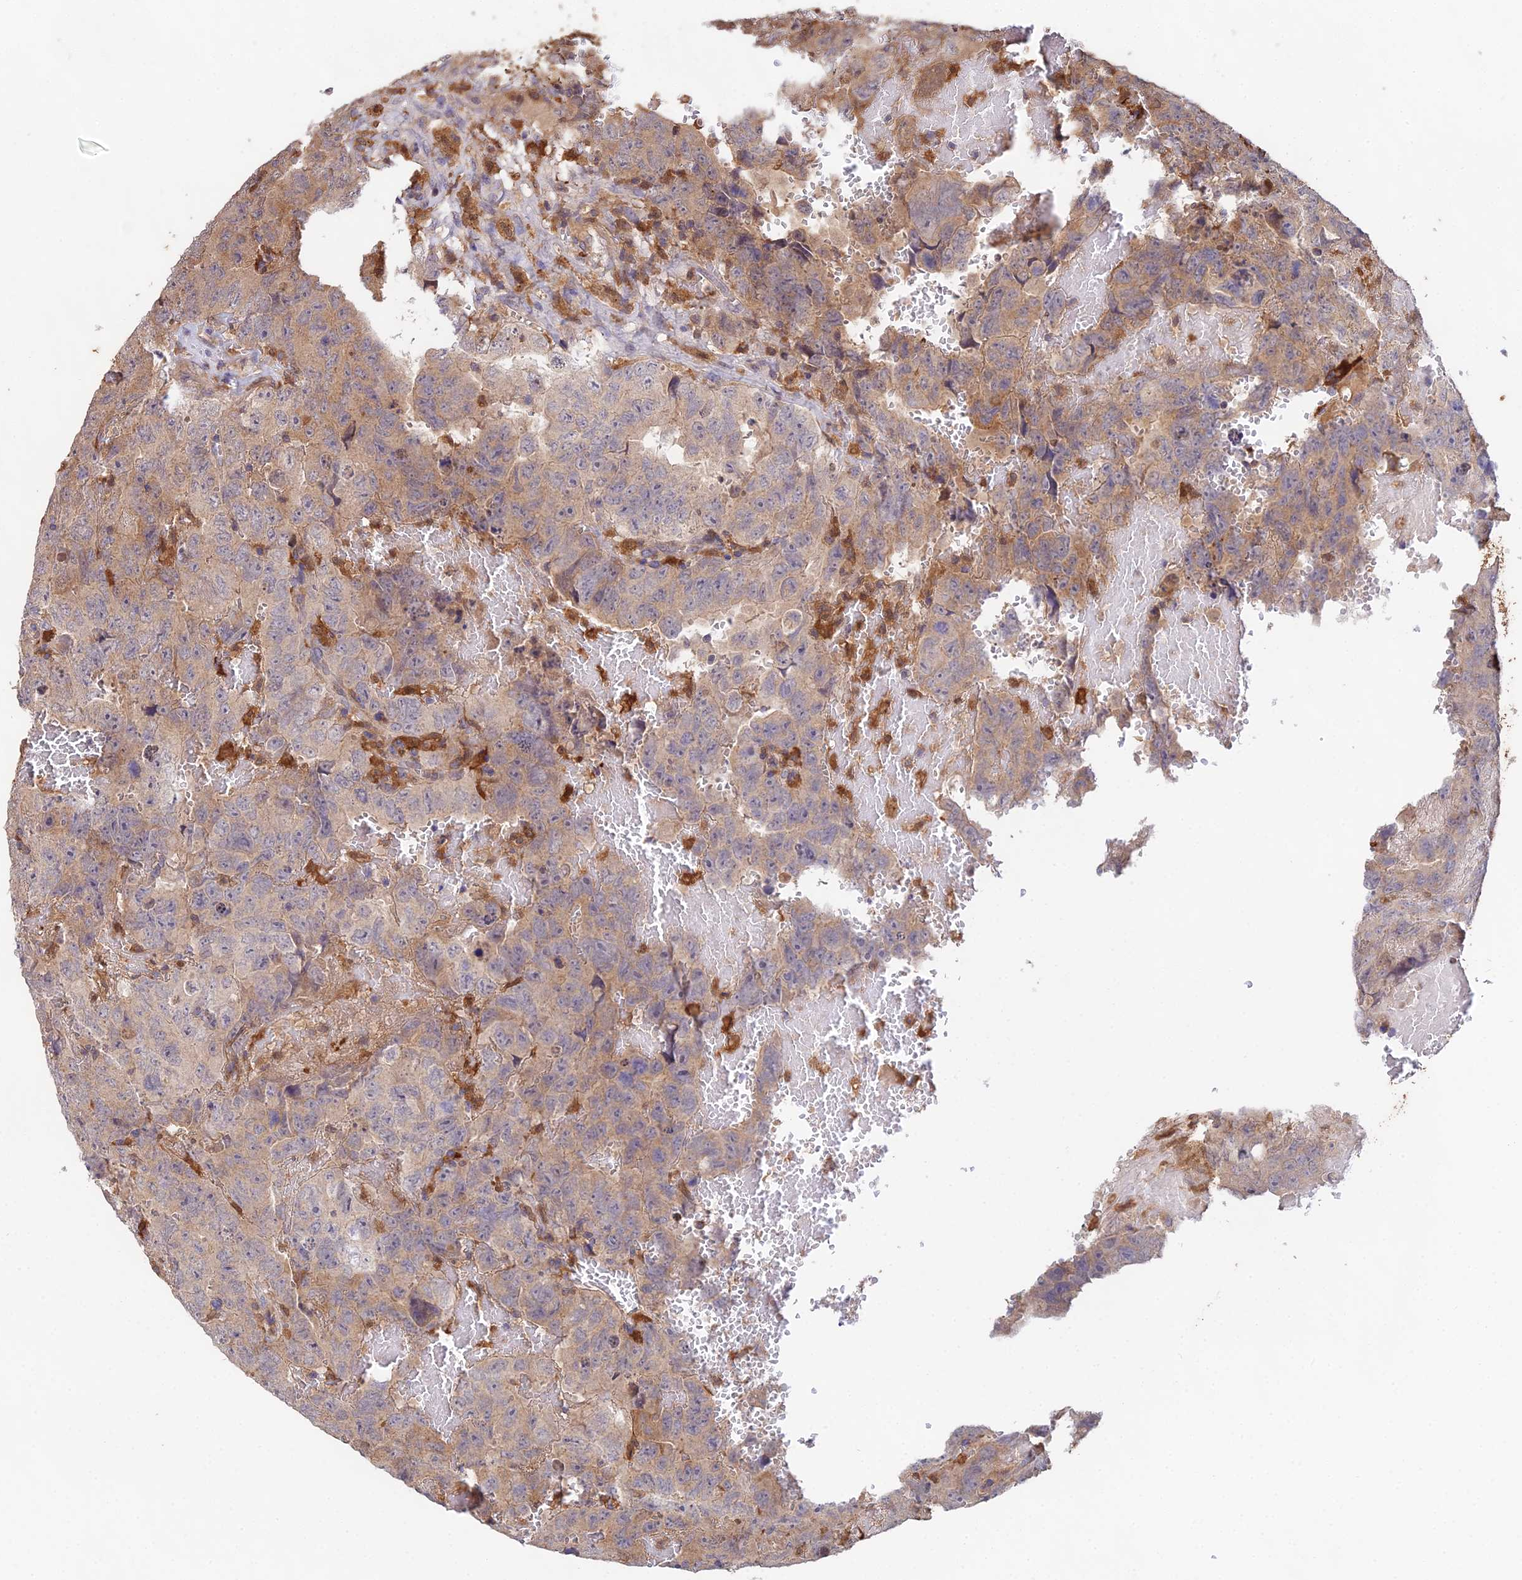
{"staining": {"intensity": "weak", "quantity": ">75%", "location": "cytoplasmic/membranous"}, "tissue": "testis cancer", "cell_type": "Tumor cells", "image_type": "cancer", "snomed": [{"axis": "morphology", "description": "Carcinoma, Embryonal, NOS"}, {"axis": "topography", "description": "Testis"}], "caption": "IHC (DAB) staining of human testis cancer (embryonal carcinoma) exhibits weak cytoplasmic/membranous protein staining in about >75% of tumor cells. (DAB IHC with brightfield microscopy, high magnification).", "gene": "FBP1", "patient": {"sex": "male", "age": 45}}